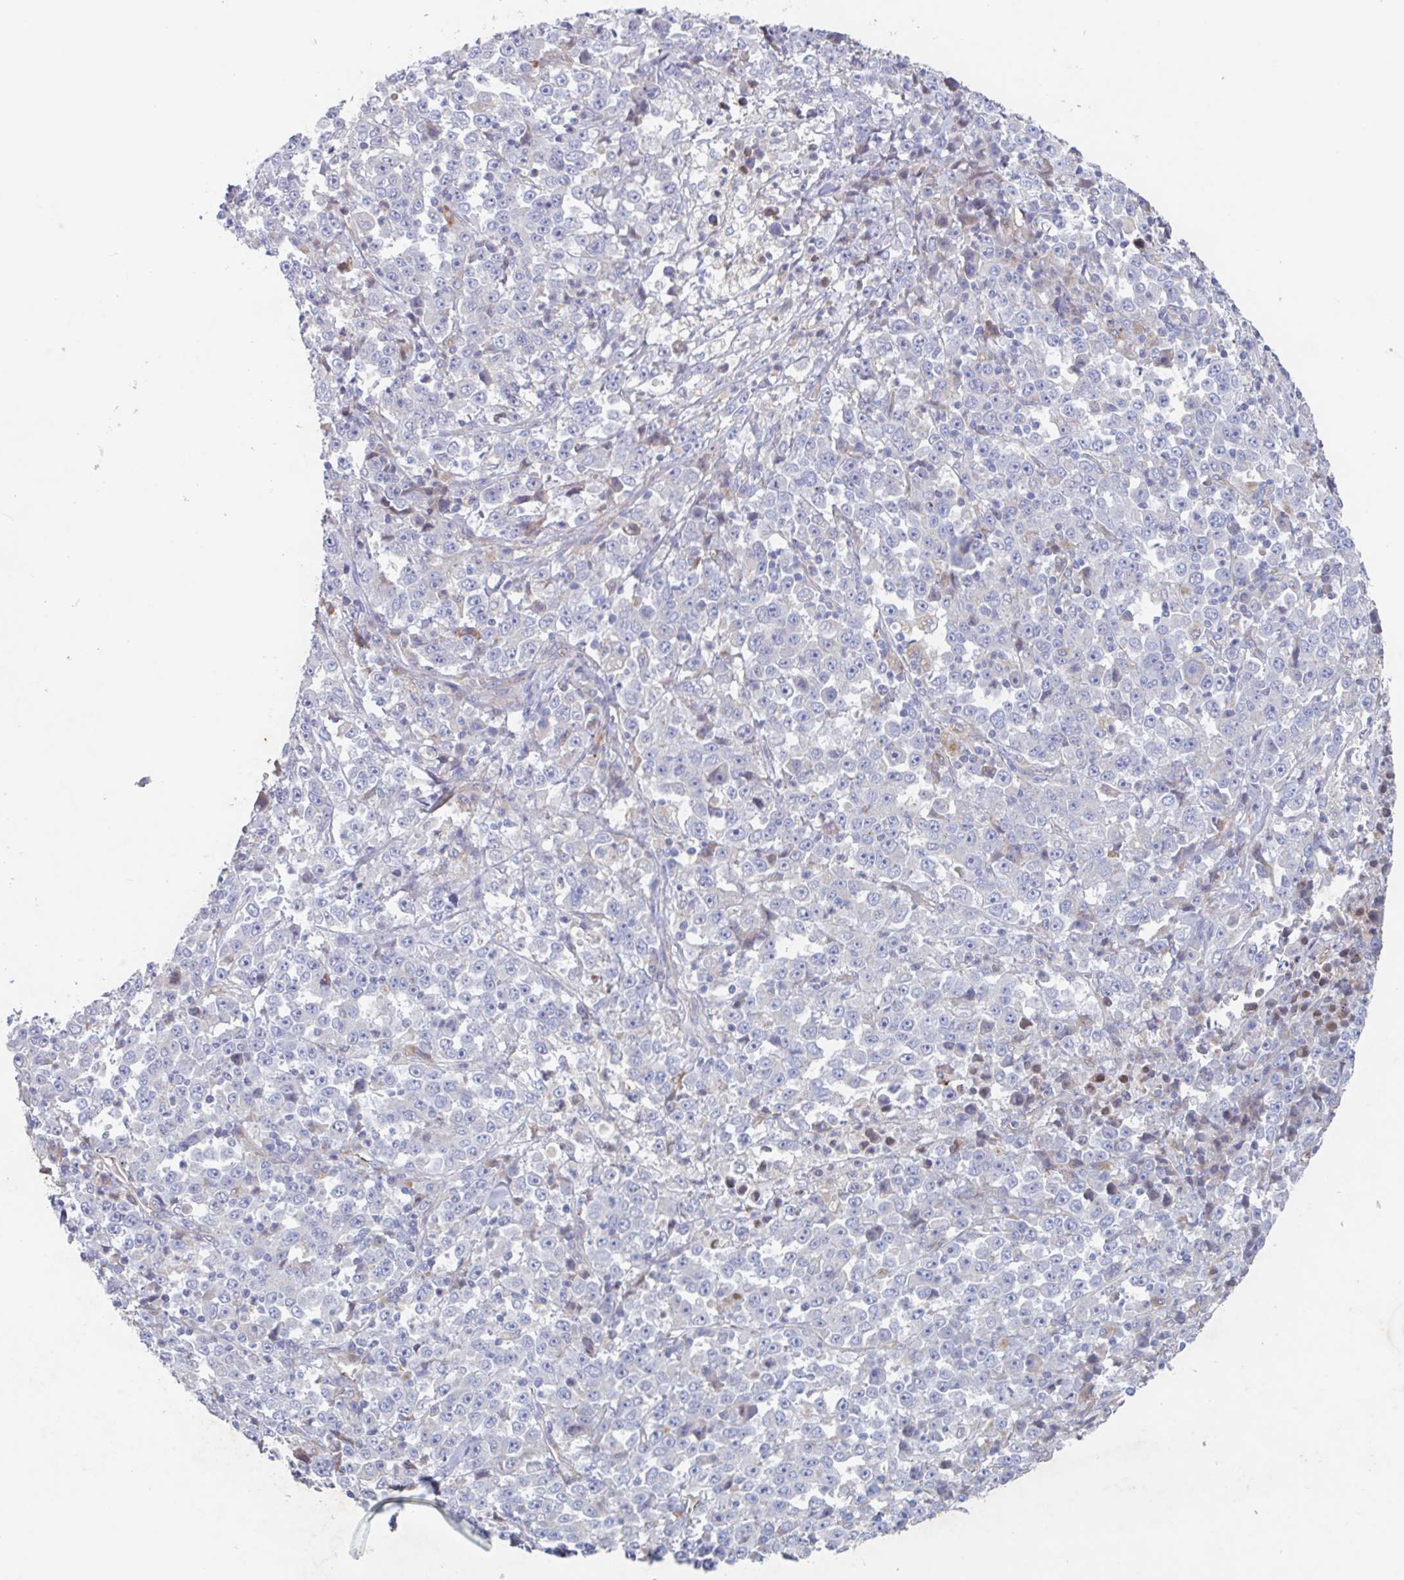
{"staining": {"intensity": "negative", "quantity": "none", "location": "none"}, "tissue": "stomach cancer", "cell_type": "Tumor cells", "image_type": "cancer", "snomed": [{"axis": "morphology", "description": "Normal tissue, NOS"}, {"axis": "morphology", "description": "Adenocarcinoma, NOS"}, {"axis": "topography", "description": "Stomach, upper"}, {"axis": "topography", "description": "Stomach"}], "caption": "Stomach cancer was stained to show a protein in brown. There is no significant positivity in tumor cells.", "gene": "MANBA", "patient": {"sex": "male", "age": 59}}